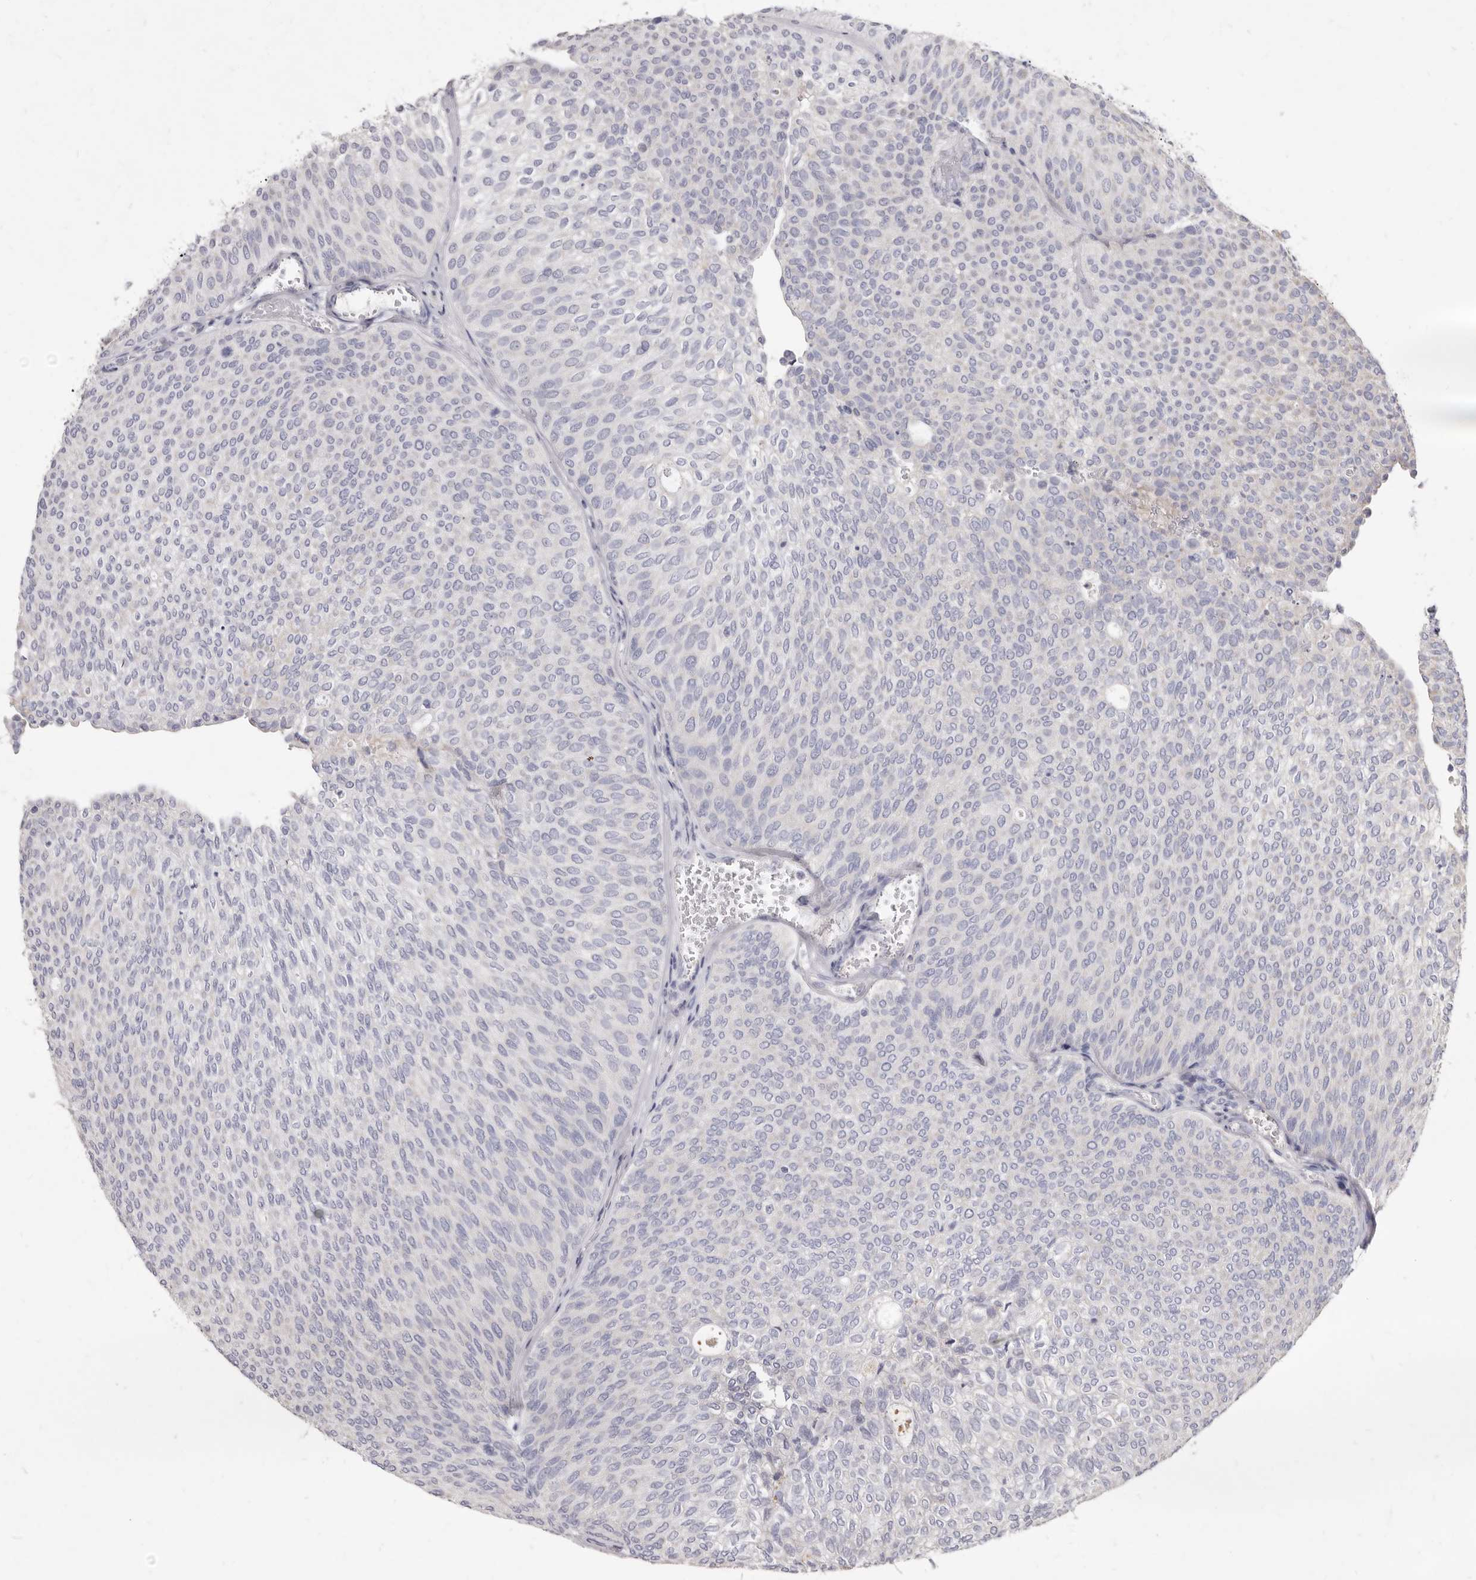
{"staining": {"intensity": "negative", "quantity": "none", "location": "none"}, "tissue": "urothelial cancer", "cell_type": "Tumor cells", "image_type": "cancer", "snomed": [{"axis": "morphology", "description": "Urothelial carcinoma, Low grade"}, {"axis": "topography", "description": "Urinary bladder"}], "caption": "This is an IHC histopathology image of human urothelial carcinoma (low-grade). There is no positivity in tumor cells.", "gene": "CYP2E1", "patient": {"sex": "female", "age": 79}}